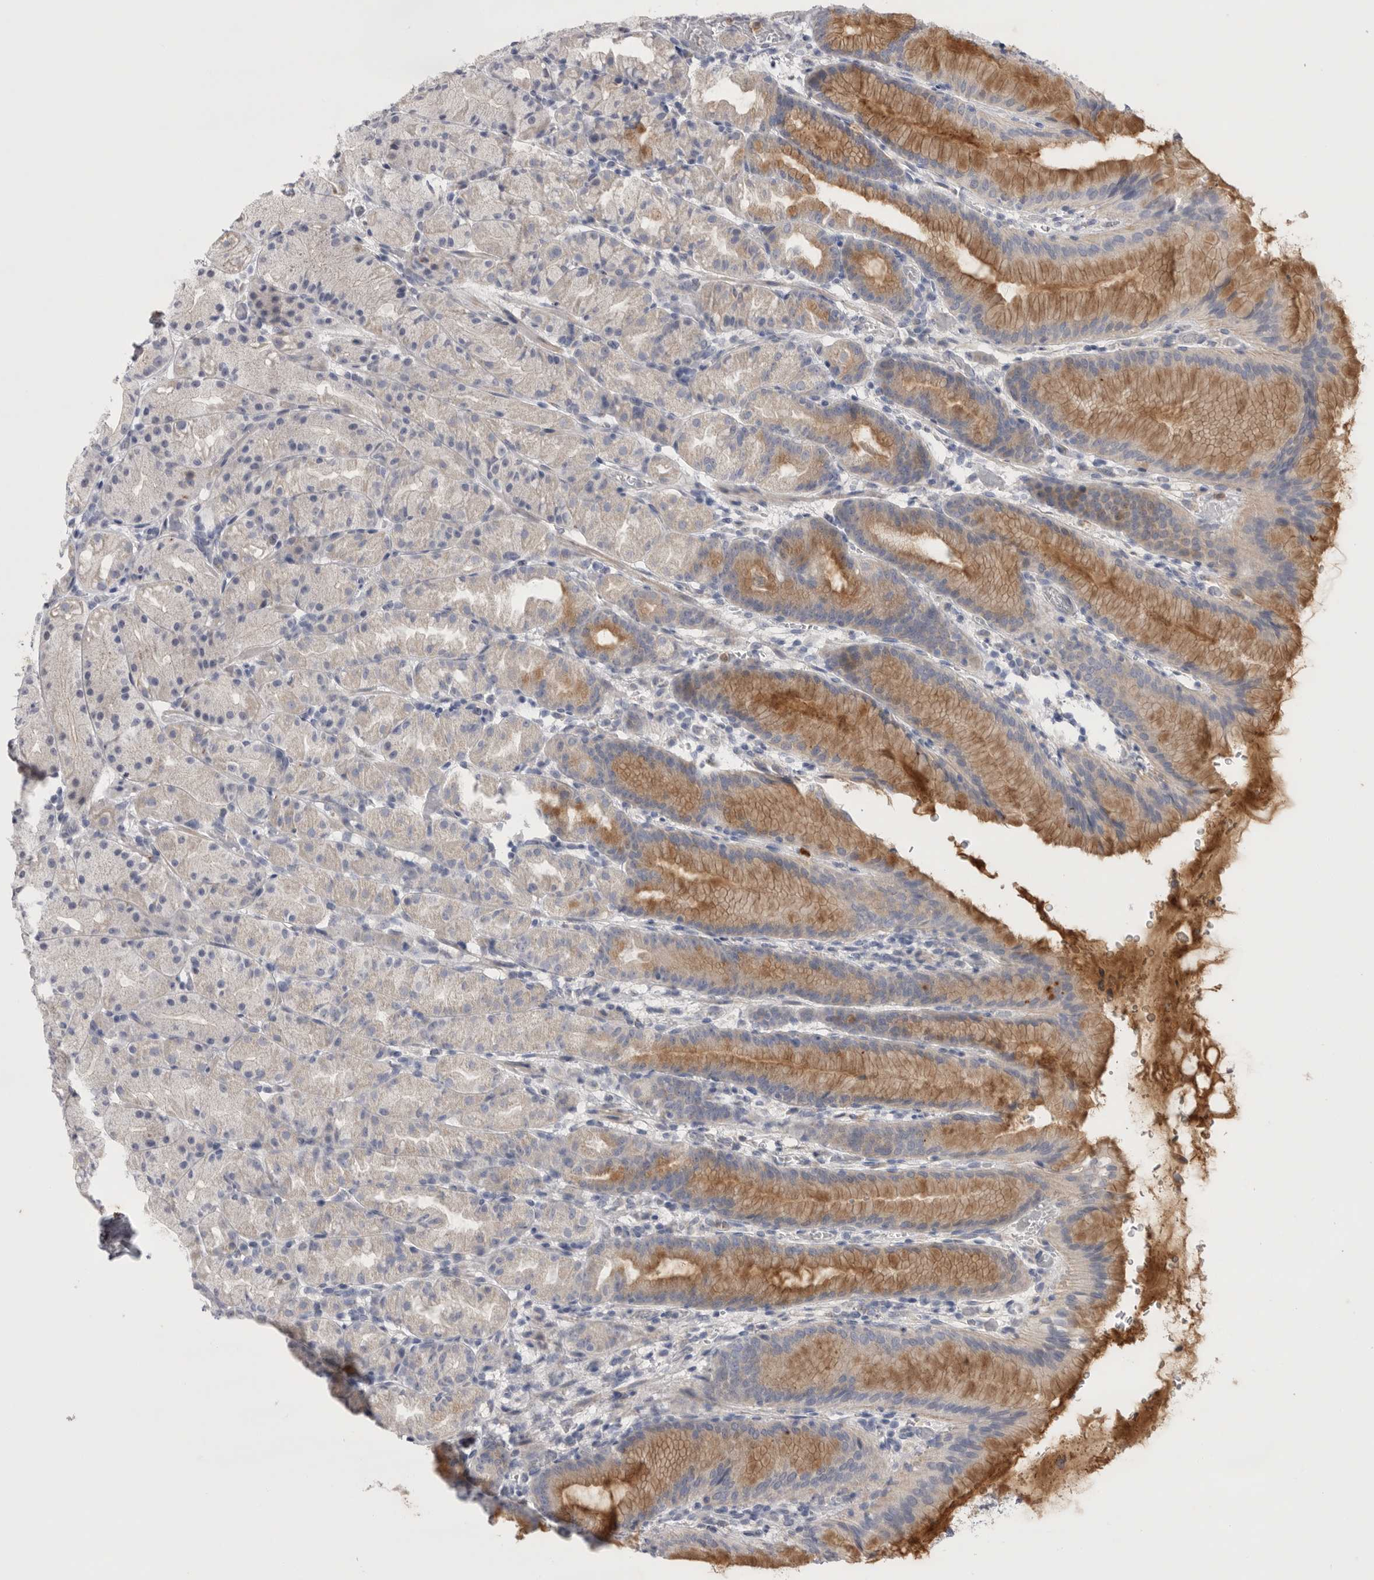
{"staining": {"intensity": "moderate", "quantity": "25%-75%", "location": "cytoplasmic/membranous"}, "tissue": "stomach", "cell_type": "Glandular cells", "image_type": "normal", "snomed": [{"axis": "morphology", "description": "Normal tissue, NOS"}, {"axis": "topography", "description": "Stomach, upper"}], "caption": "The image displays a brown stain indicating the presence of a protein in the cytoplasmic/membranous of glandular cells in stomach. The protein of interest is shown in brown color, while the nuclei are stained blue.", "gene": "CCDC126", "patient": {"sex": "male", "age": 48}}